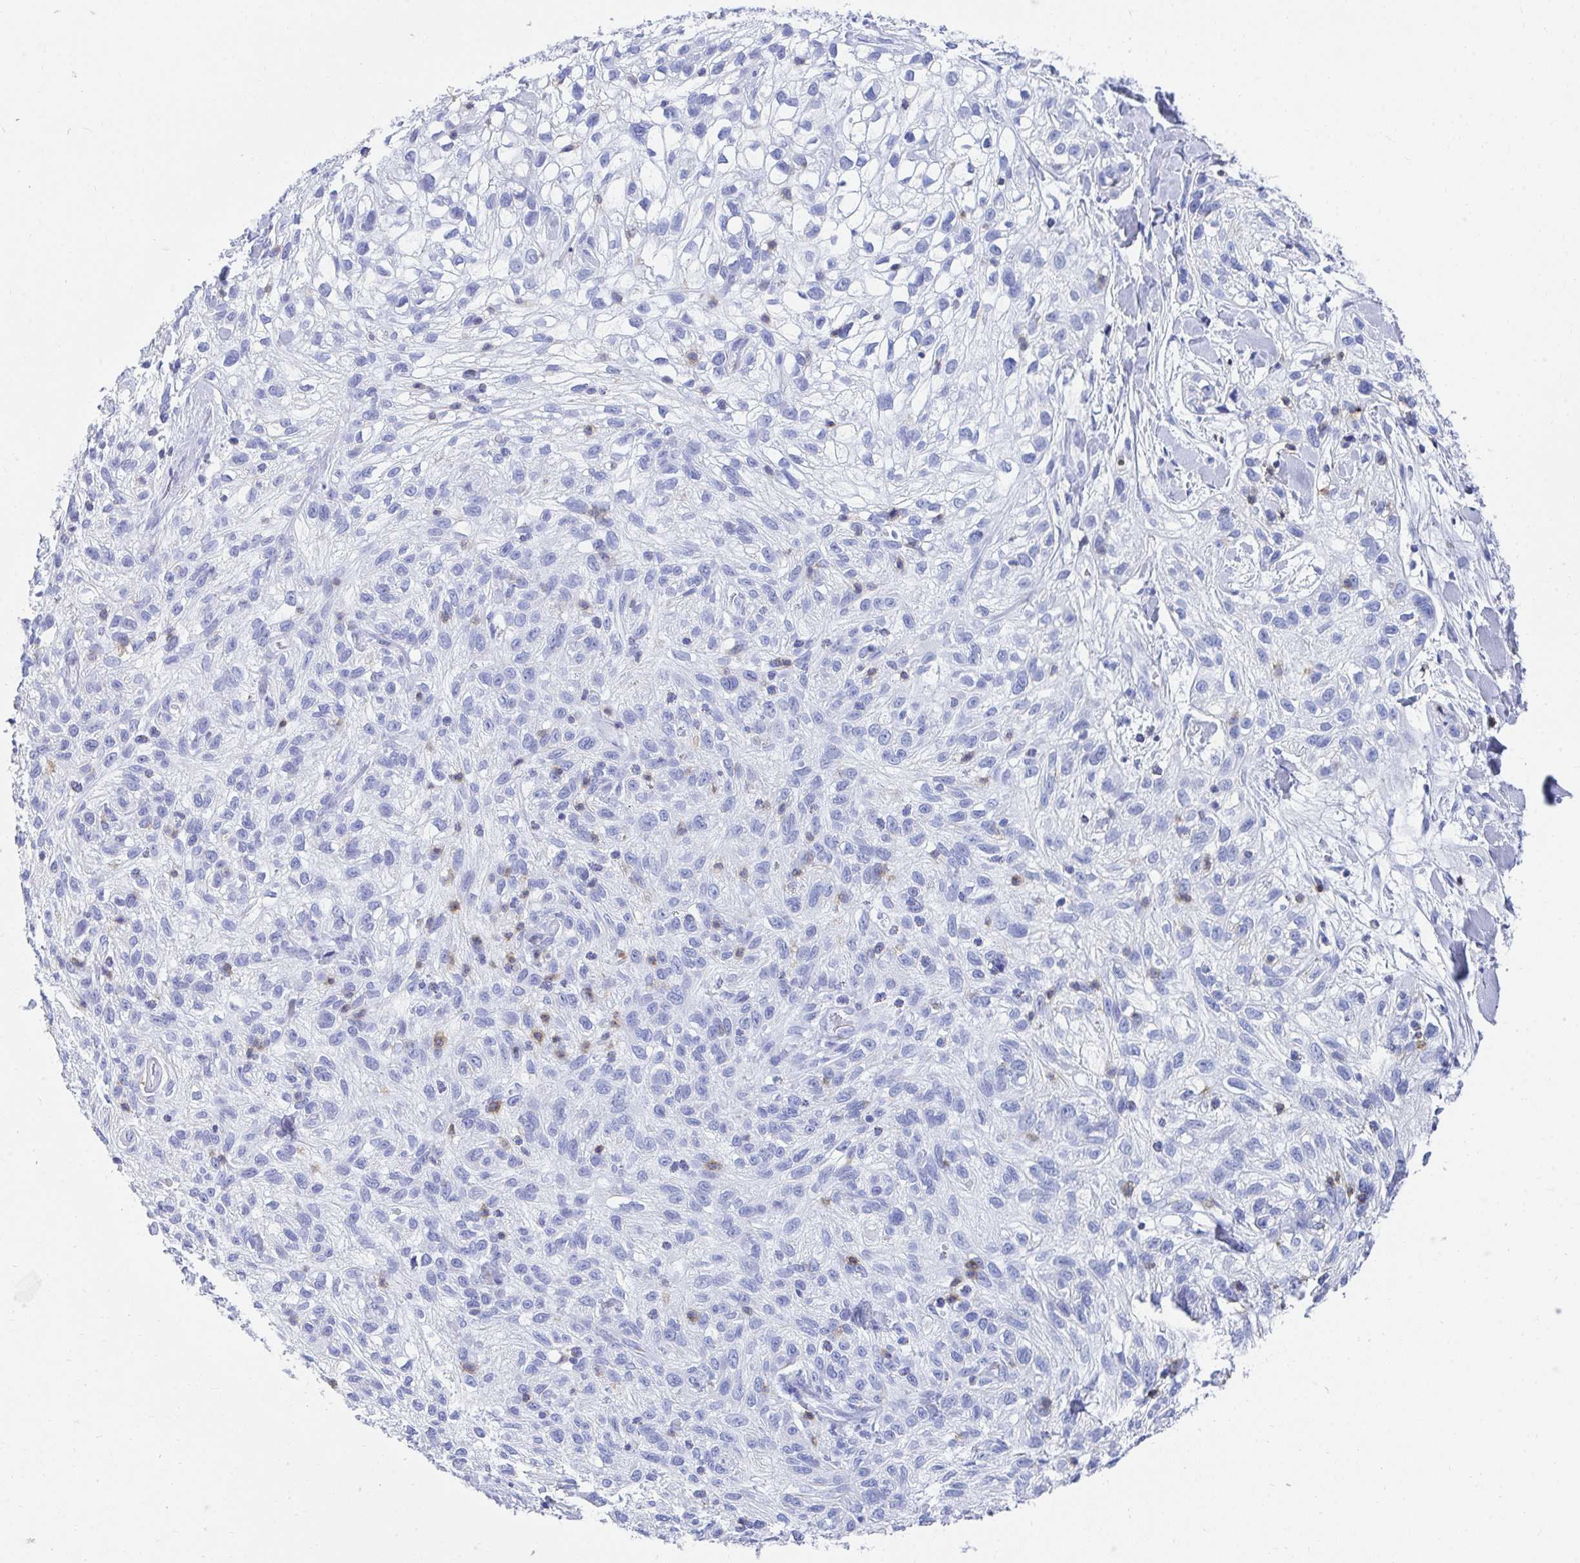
{"staining": {"intensity": "negative", "quantity": "none", "location": "none"}, "tissue": "skin cancer", "cell_type": "Tumor cells", "image_type": "cancer", "snomed": [{"axis": "morphology", "description": "Squamous cell carcinoma, NOS"}, {"axis": "topography", "description": "Skin"}], "caption": "There is no significant staining in tumor cells of skin squamous cell carcinoma.", "gene": "CD7", "patient": {"sex": "male", "age": 82}}